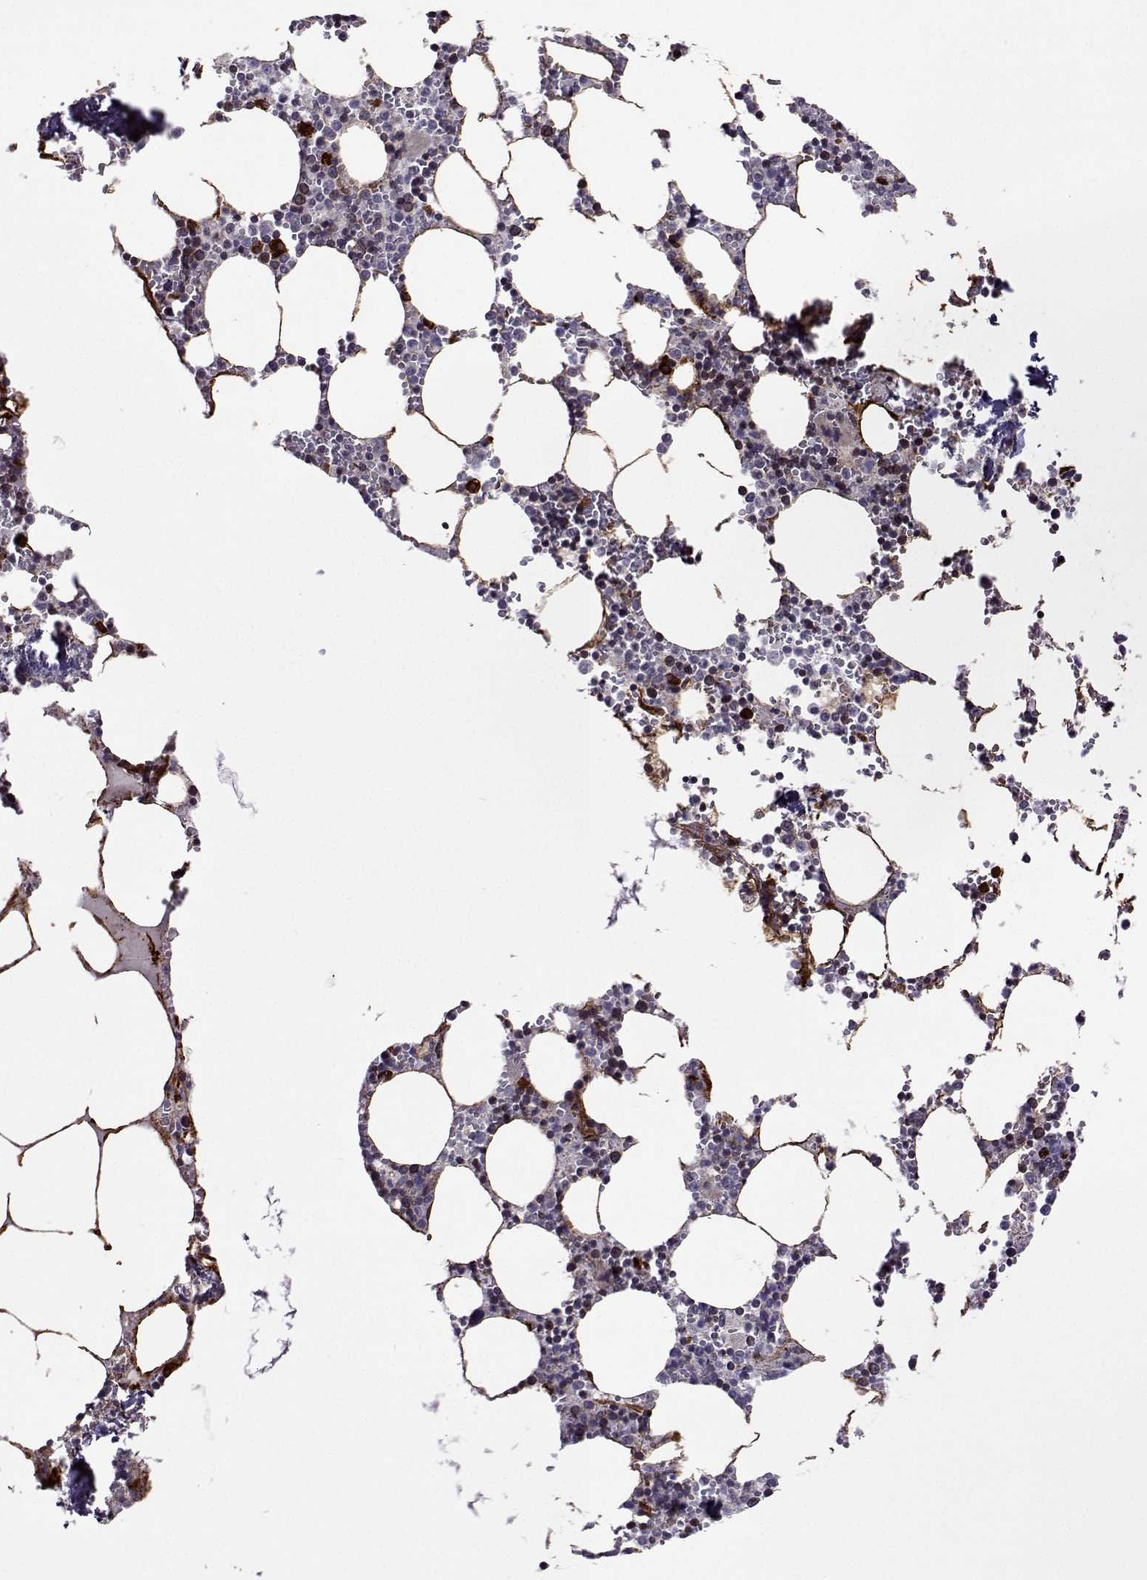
{"staining": {"intensity": "strong", "quantity": "<25%", "location": "cytoplasmic/membranous"}, "tissue": "bone marrow", "cell_type": "Hematopoietic cells", "image_type": "normal", "snomed": [{"axis": "morphology", "description": "Normal tissue, NOS"}, {"axis": "topography", "description": "Bone marrow"}], "caption": "Protein staining demonstrates strong cytoplasmic/membranous expression in about <25% of hematopoietic cells in benign bone marrow. (DAB (3,3'-diaminobenzidine) IHC, brown staining for protein, blue staining for nuclei).", "gene": "PGRMC2", "patient": {"sex": "male", "age": 54}}